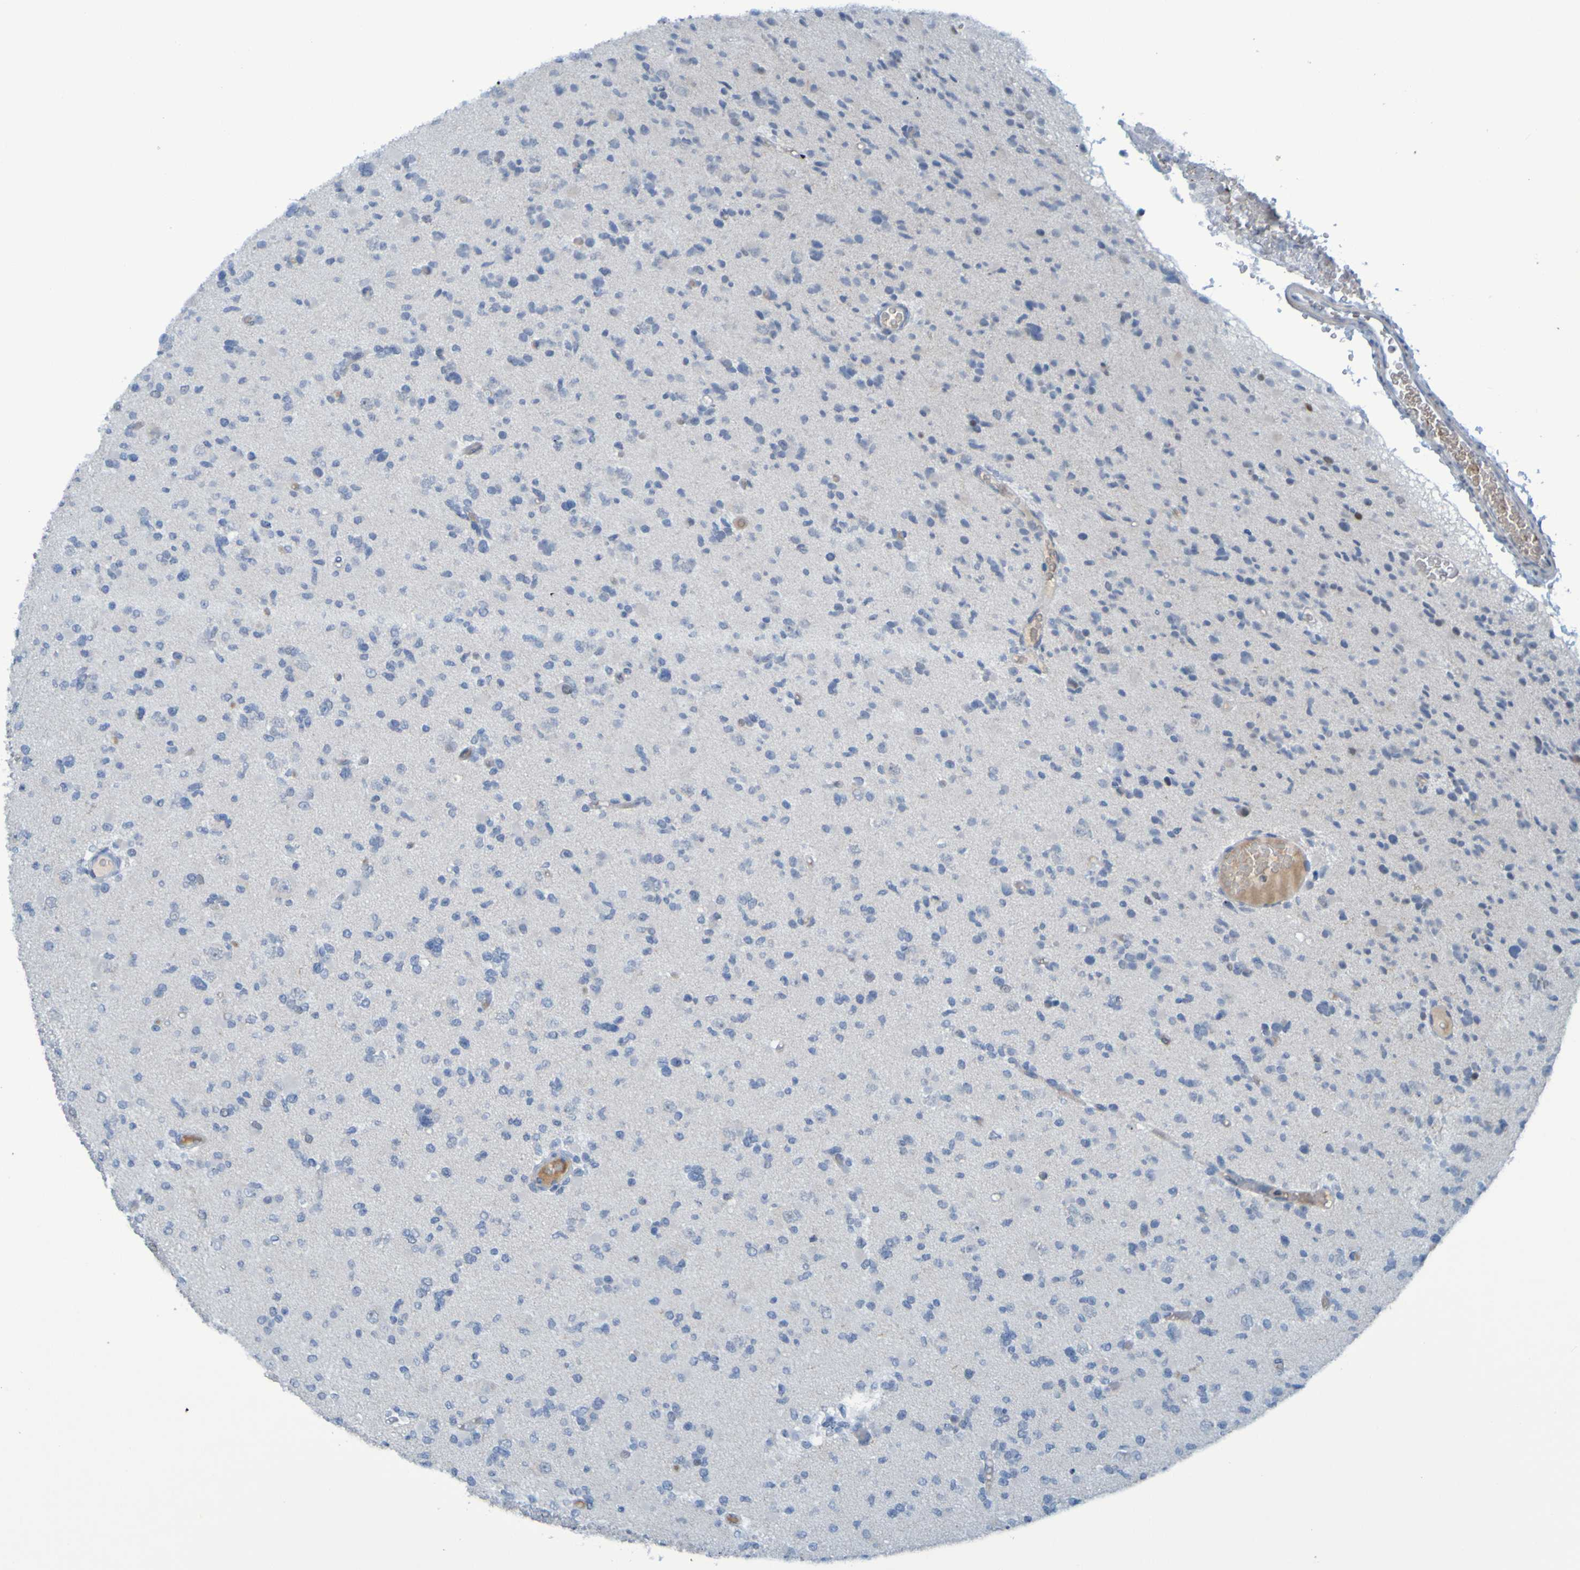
{"staining": {"intensity": "negative", "quantity": "none", "location": "none"}, "tissue": "glioma", "cell_type": "Tumor cells", "image_type": "cancer", "snomed": [{"axis": "morphology", "description": "Glioma, malignant, Low grade"}, {"axis": "topography", "description": "Brain"}], "caption": "Tumor cells are negative for brown protein staining in glioma.", "gene": "USP36", "patient": {"sex": "female", "age": 22}}